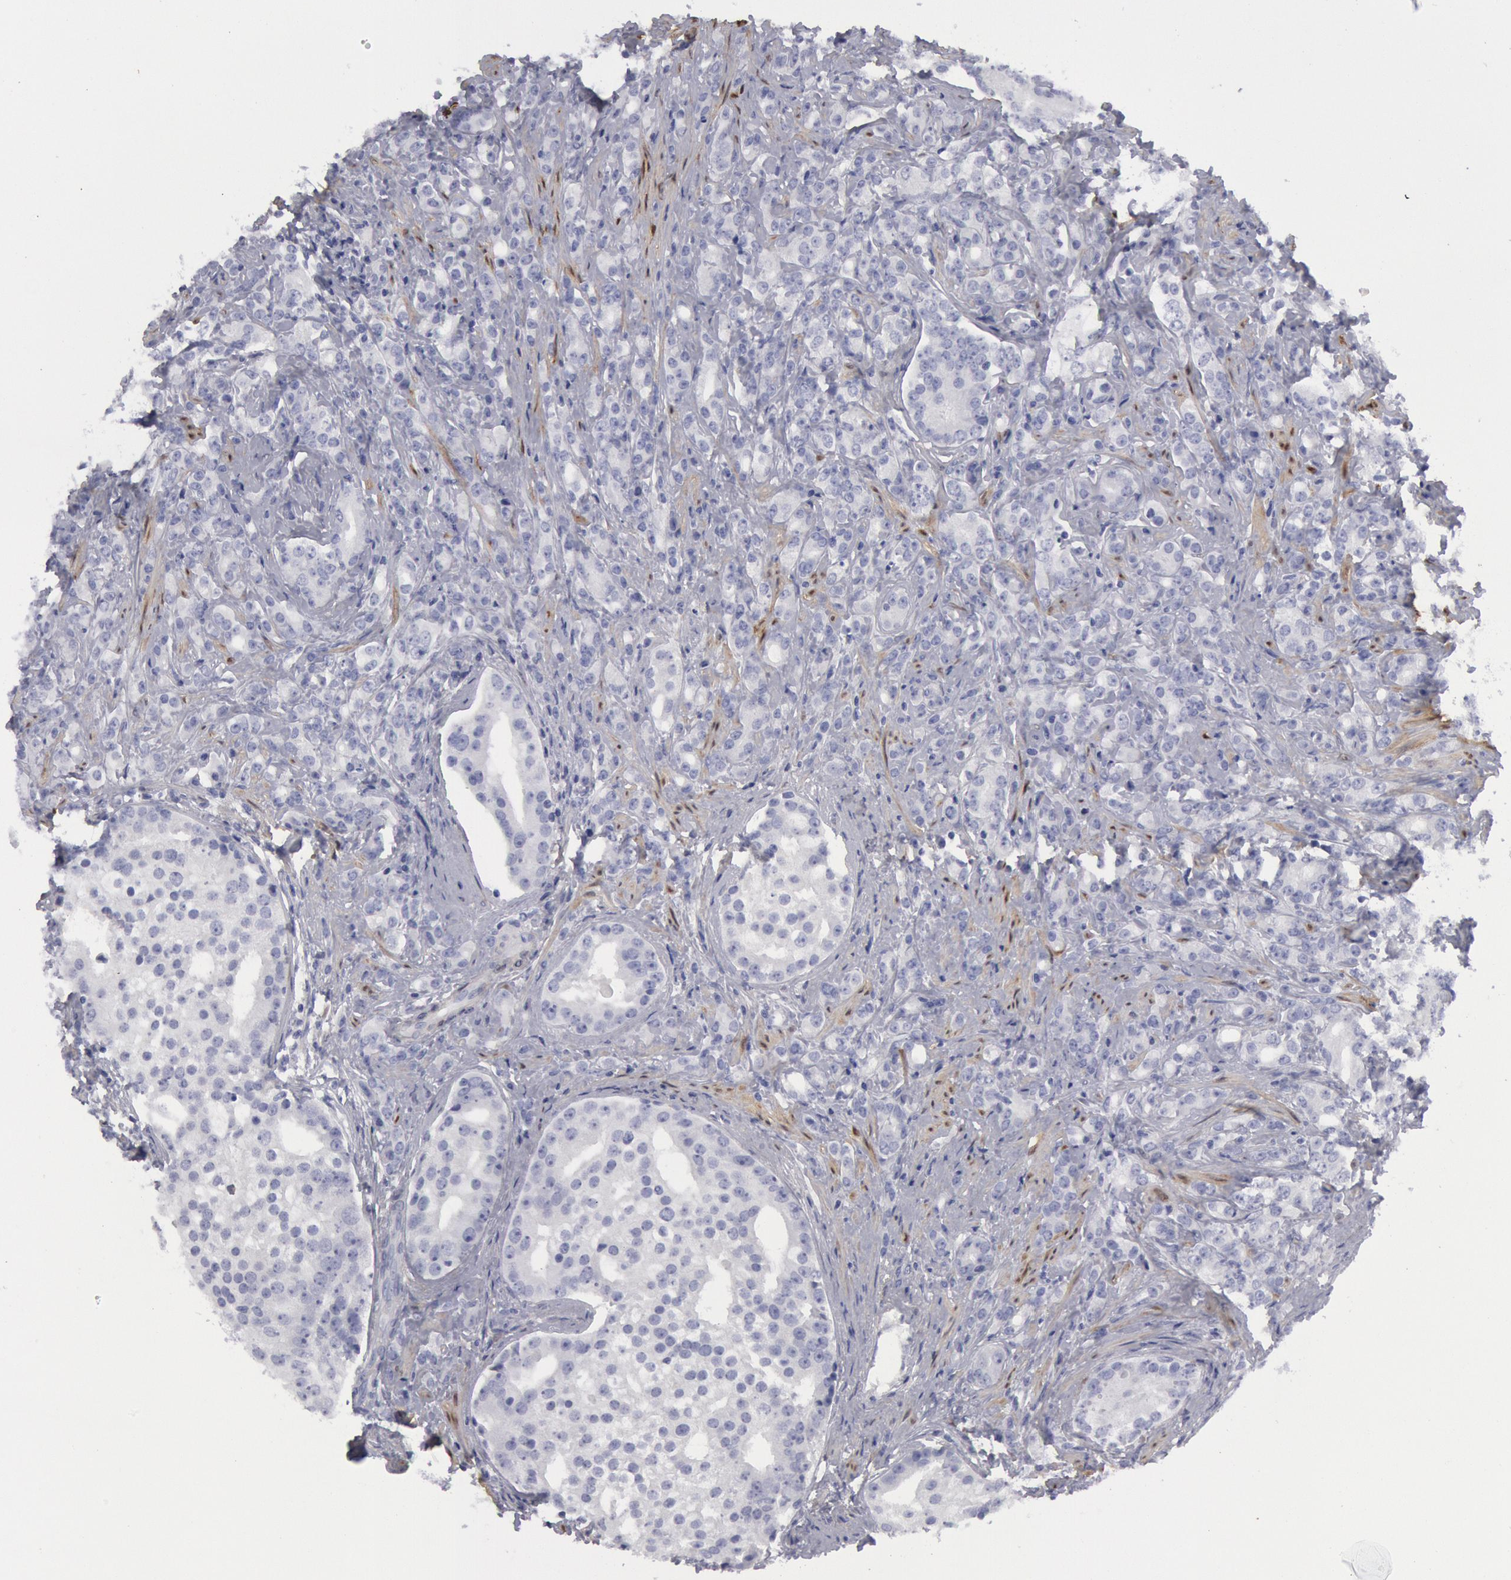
{"staining": {"intensity": "negative", "quantity": "none", "location": "none"}, "tissue": "prostate cancer", "cell_type": "Tumor cells", "image_type": "cancer", "snomed": [{"axis": "morphology", "description": "Adenocarcinoma, Medium grade"}, {"axis": "topography", "description": "Prostate"}], "caption": "Prostate adenocarcinoma (medium-grade) stained for a protein using IHC demonstrates no expression tumor cells.", "gene": "FHL1", "patient": {"sex": "male", "age": 59}}